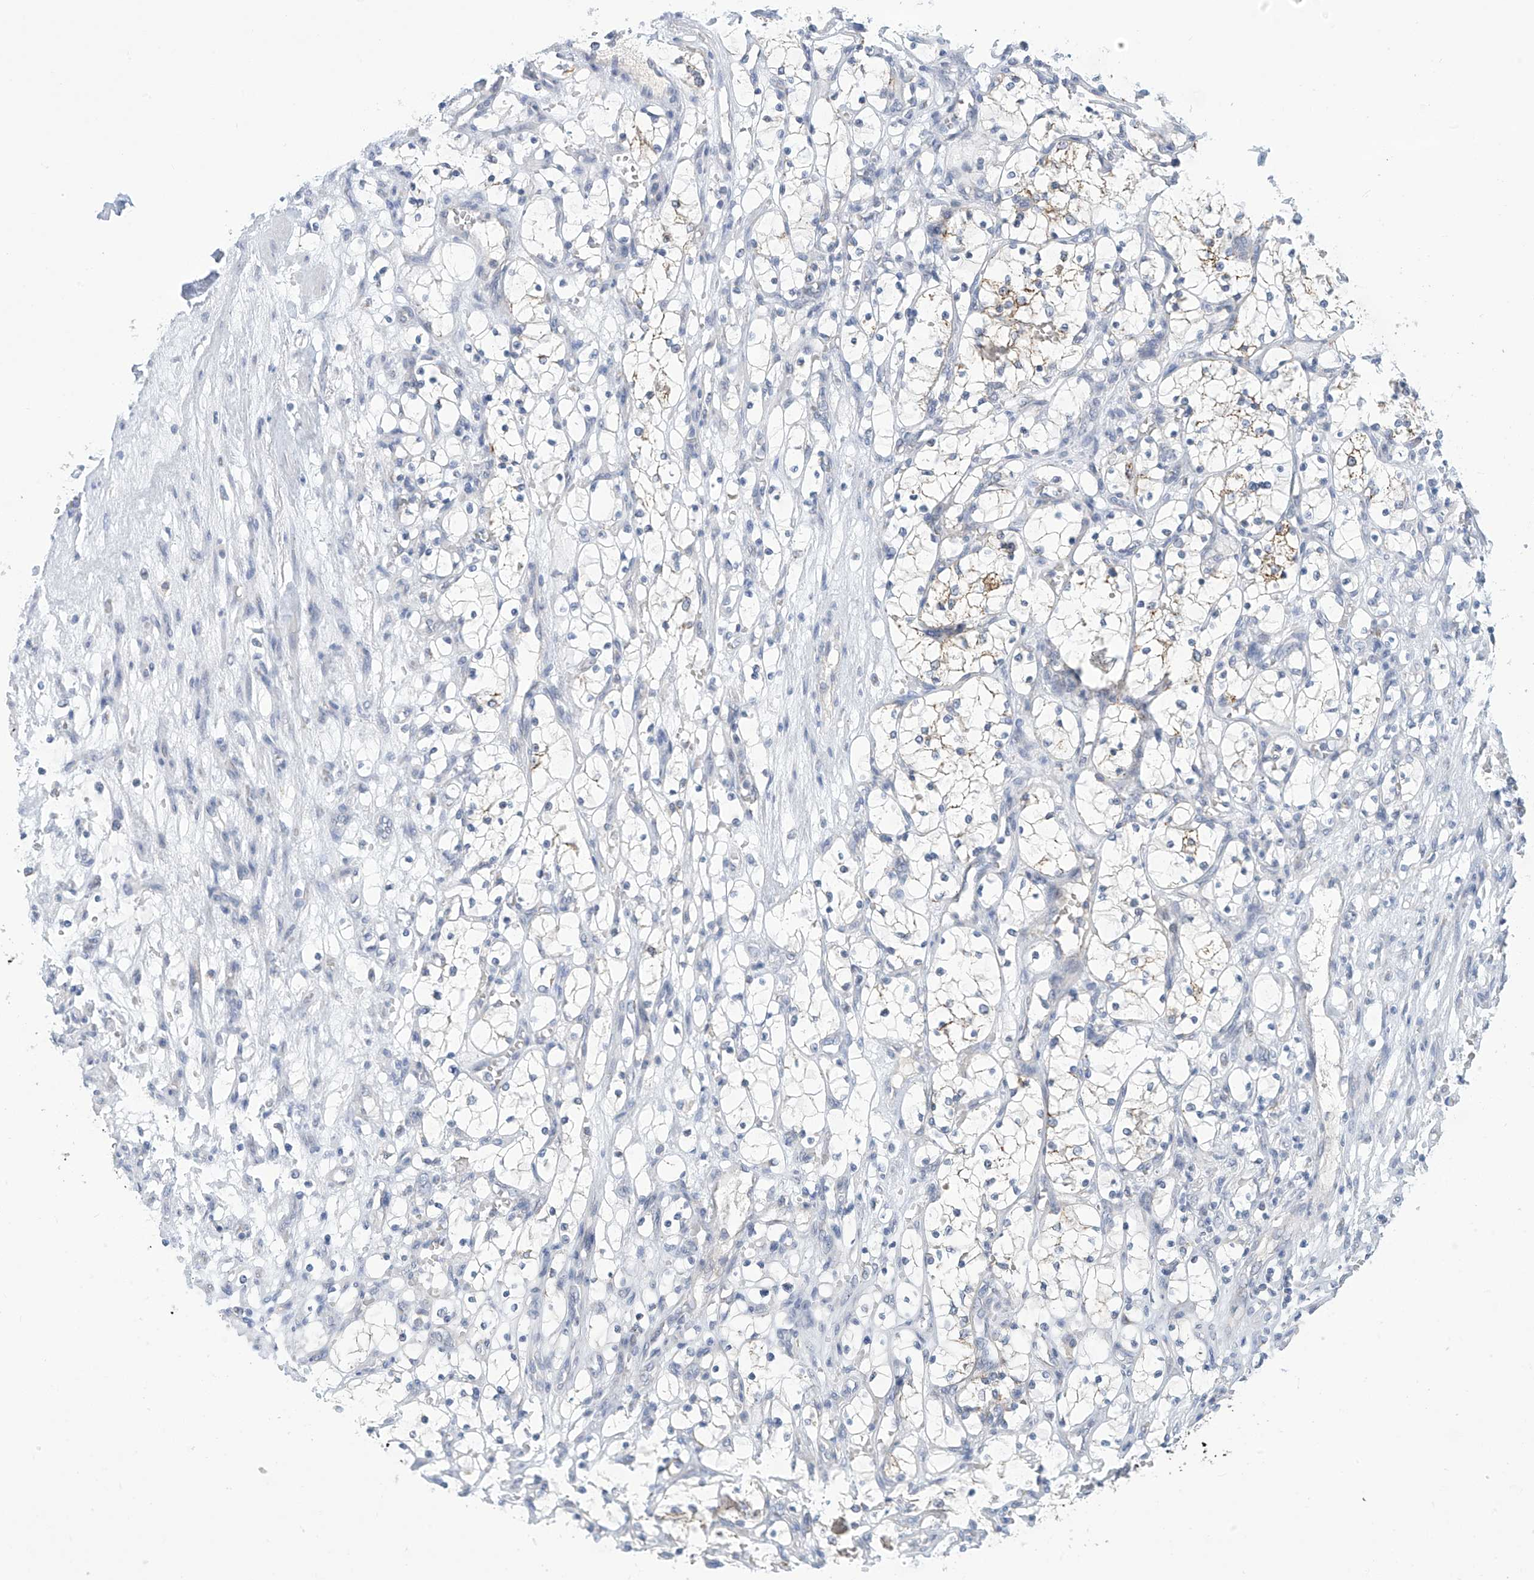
{"staining": {"intensity": "negative", "quantity": "none", "location": "none"}, "tissue": "renal cancer", "cell_type": "Tumor cells", "image_type": "cancer", "snomed": [{"axis": "morphology", "description": "Adenocarcinoma, NOS"}, {"axis": "topography", "description": "Kidney"}], "caption": "Renal cancer stained for a protein using IHC exhibits no staining tumor cells.", "gene": "IBA57", "patient": {"sex": "female", "age": 69}}